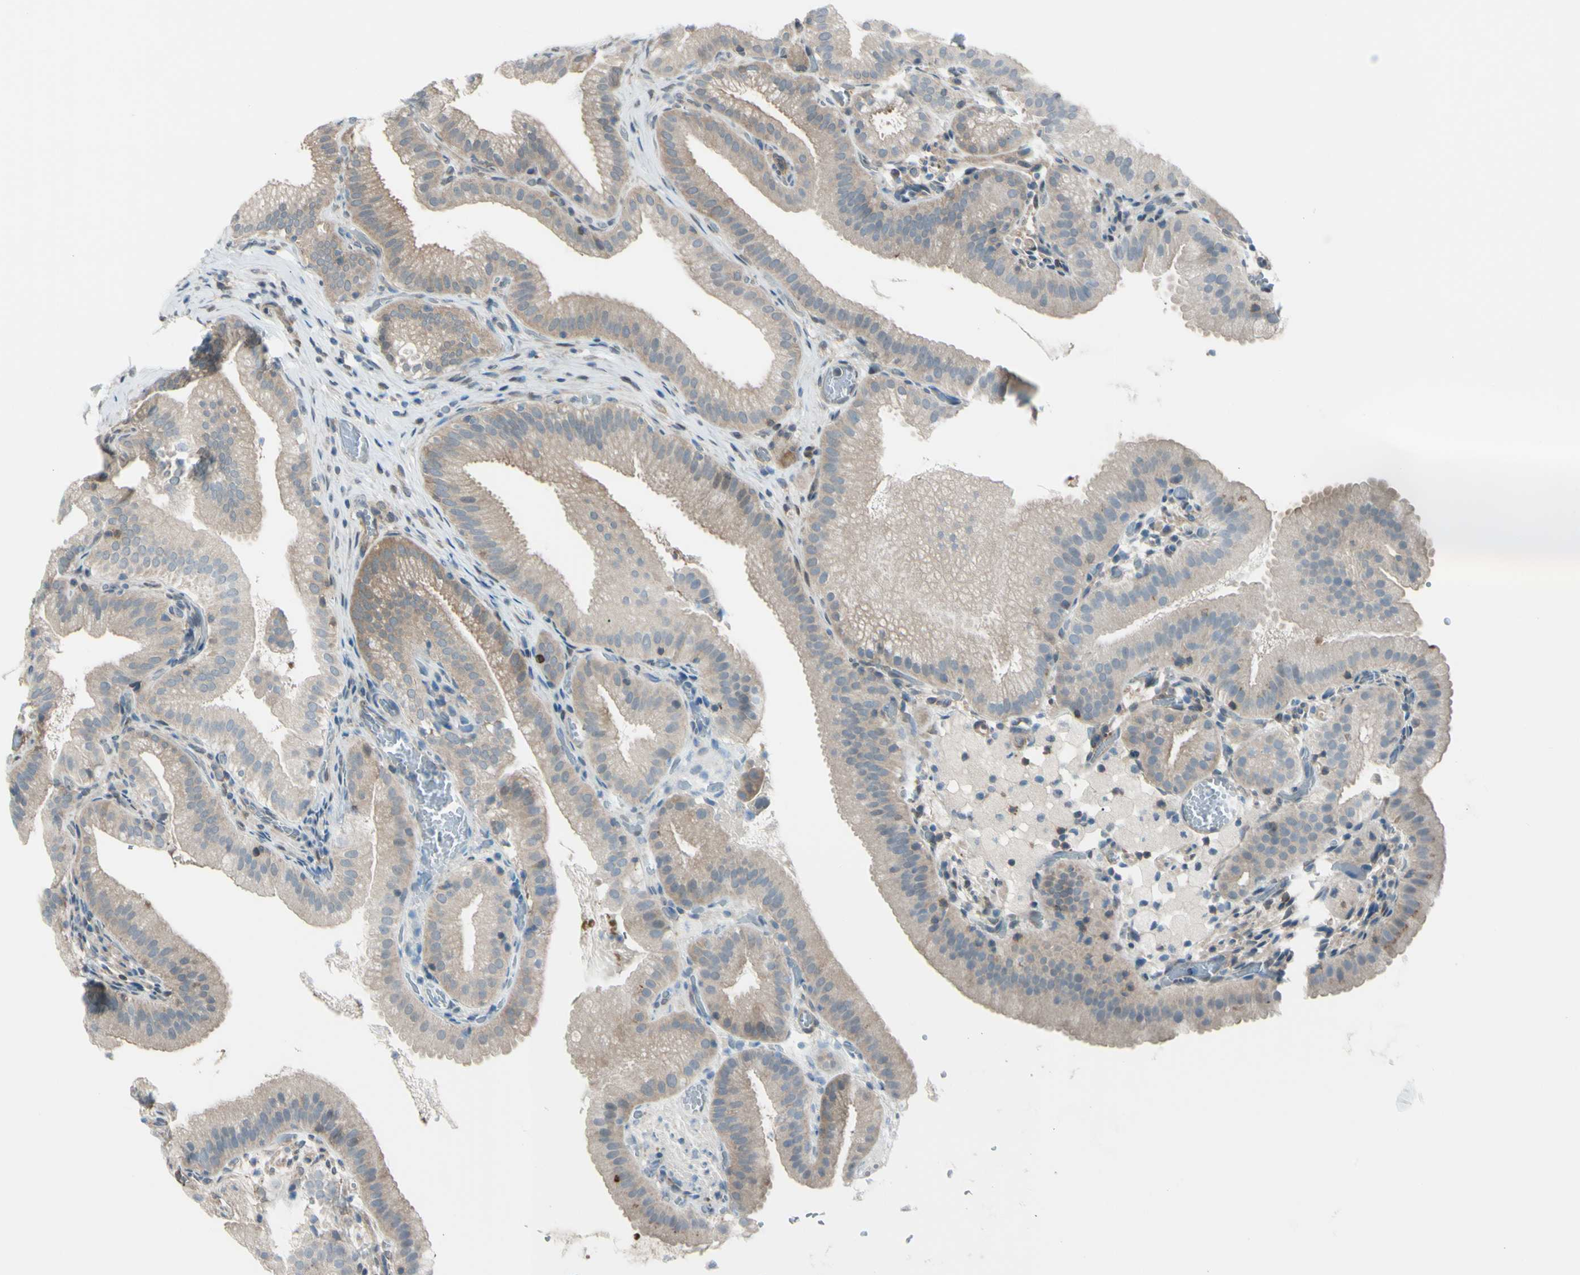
{"staining": {"intensity": "weak", "quantity": ">75%", "location": "cytoplasmic/membranous"}, "tissue": "gallbladder", "cell_type": "Glandular cells", "image_type": "normal", "snomed": [{"axis": "morphology", "description": "Normal tissue, NOS"}, {"axis": "topography", "description": "Gallbladder"}], "caption": "Glandular cells reveal weak cytoplasmic/membranous expression in about >75% of cells in unremarkable gallbladder. (DAB = brown stain, brightfield microscopy at high magnification).", "gene": "YWHAQ", "patient": {"sex": "male", "age": 54}}